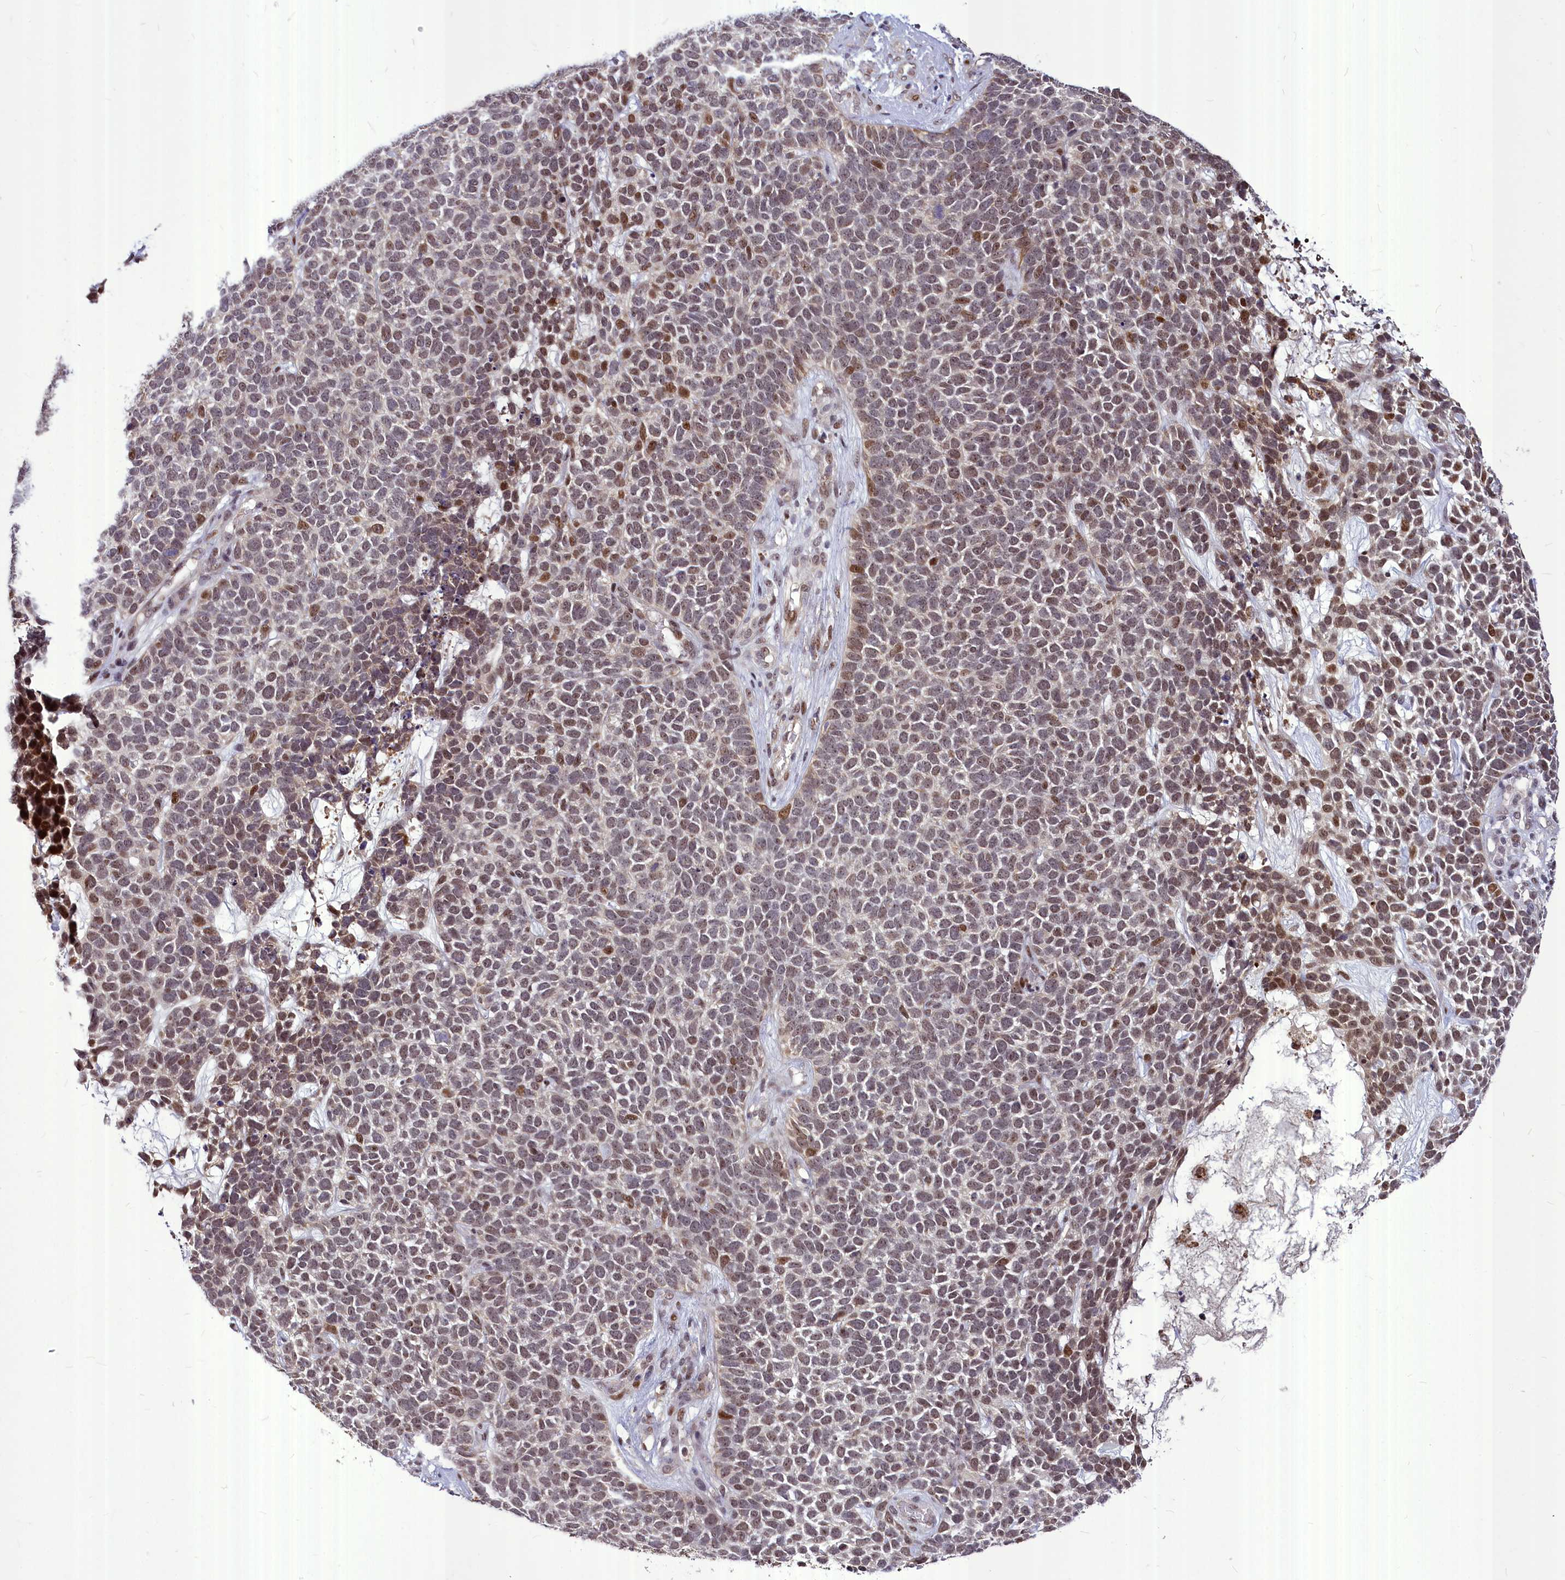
{"staining": {"intensity": "moderate", "quantity": "25%-75%", "location": "nuclear"}, "tissue": "skin cancer", "cell_type": "Tumor cells", "image_type": "cancer", "snomed": [{"axis": "morphology", "description": "Basal cell carcinoma"}, {"axis": "topography", "description": "Skin"}], "caption": "Moderate nuclear positivity is identified in about 25%-75% of tumor cells in basal cell carcinoma (skin).", "gene": "MAML2", "patient": {"sex": "female", "age": 84}}